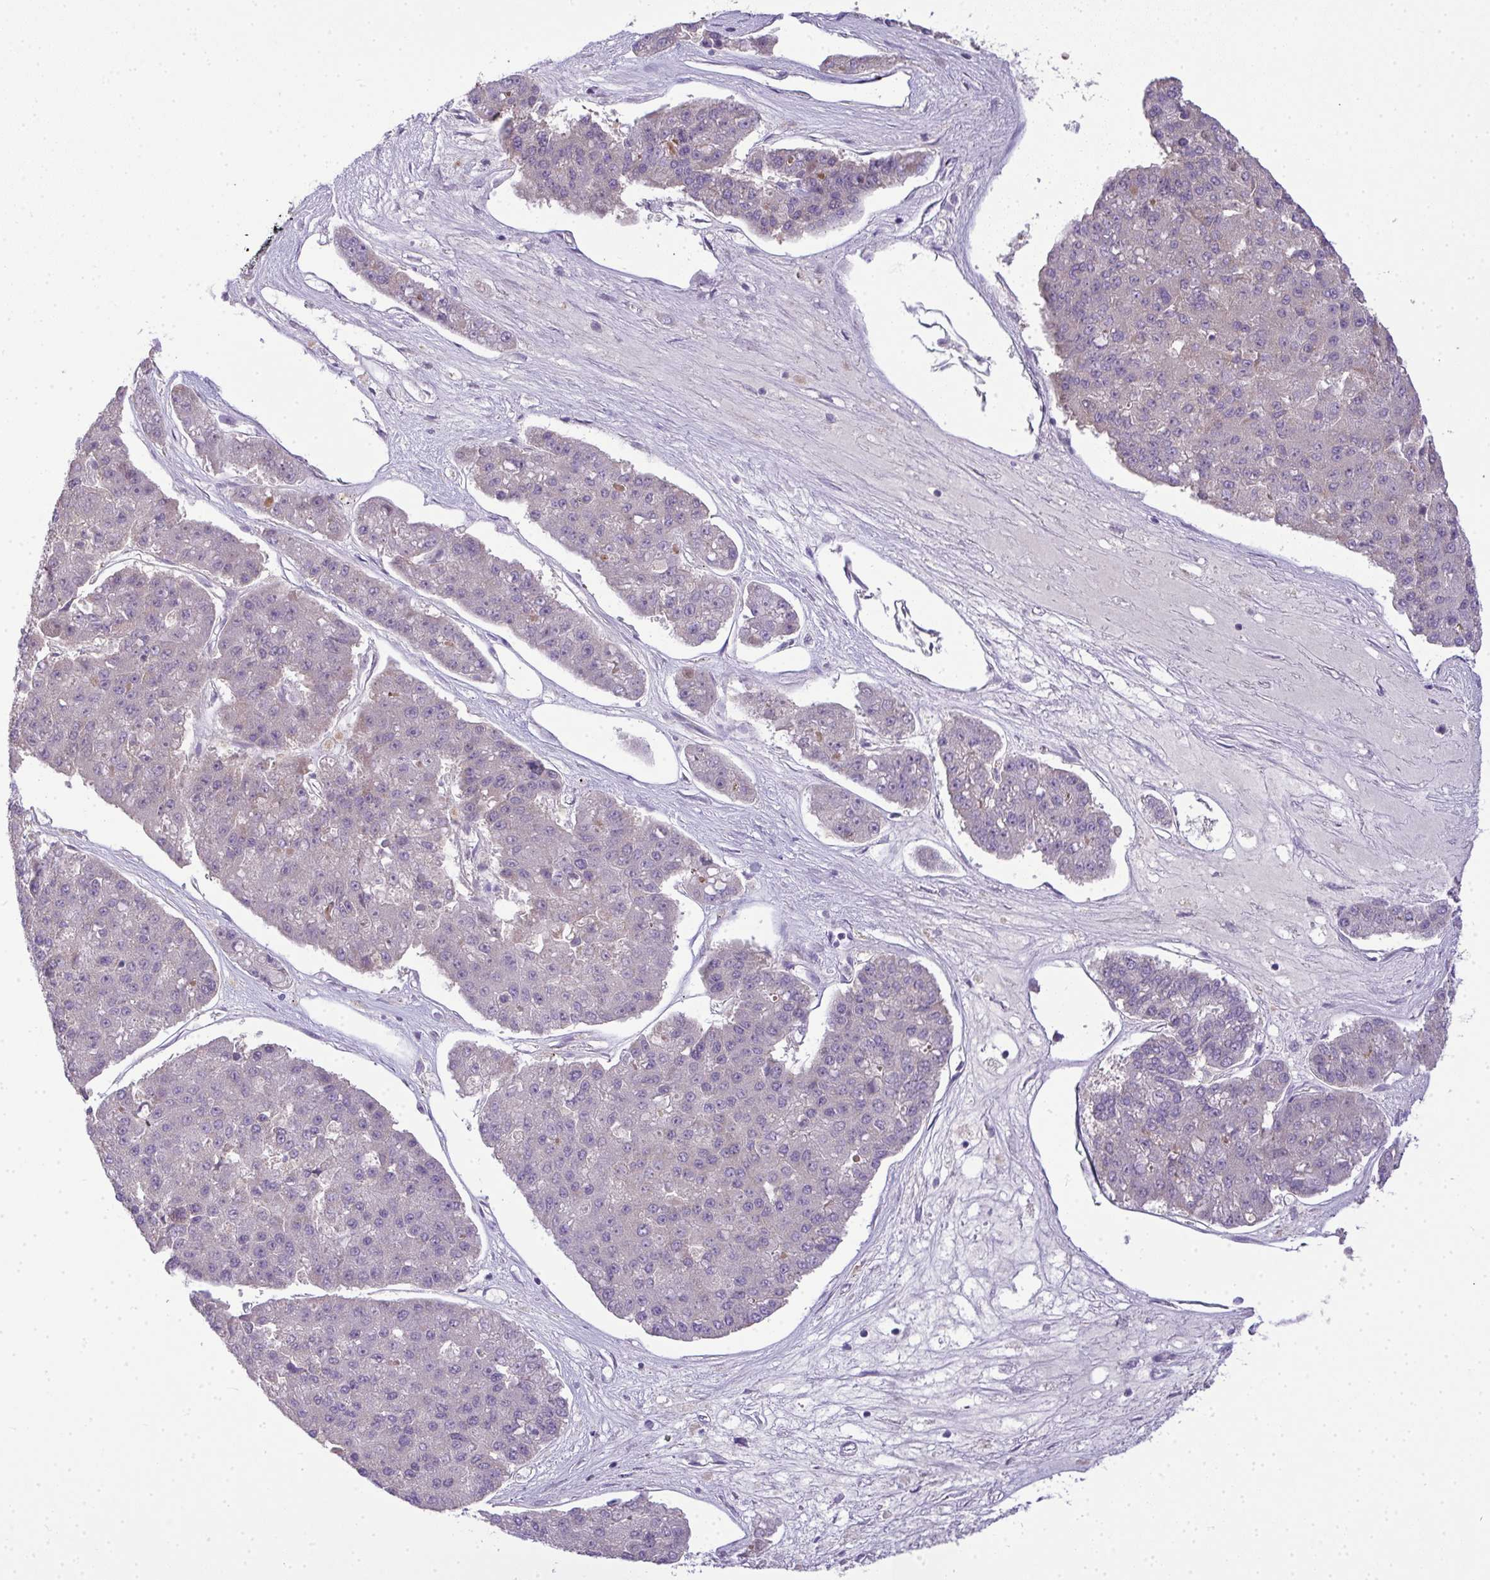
{"staining": {"intensity": "negative", "quantity": "none", "location": "none"}, "tissue": "pancreatic cancer", "cell_type": "Tumor cells", "image_type": "cancer", "snomed": [{"axis": "morphology", "description": "Adenocarcinoma, NOS"}, {"axis": "topography", "description": "Pancreas"}], "caption": "Immunohistochemistry of human adenocarcinoma (pancreatic) shows no positivity in tumor cells. The staining is performed using DAB (3,3'-diaminobenzidine) brown chromogen with nuclei counter-stained in using hematoxylin.", "gene": "NT5C1A", "patient": {"sex": "male", "age": 50}}